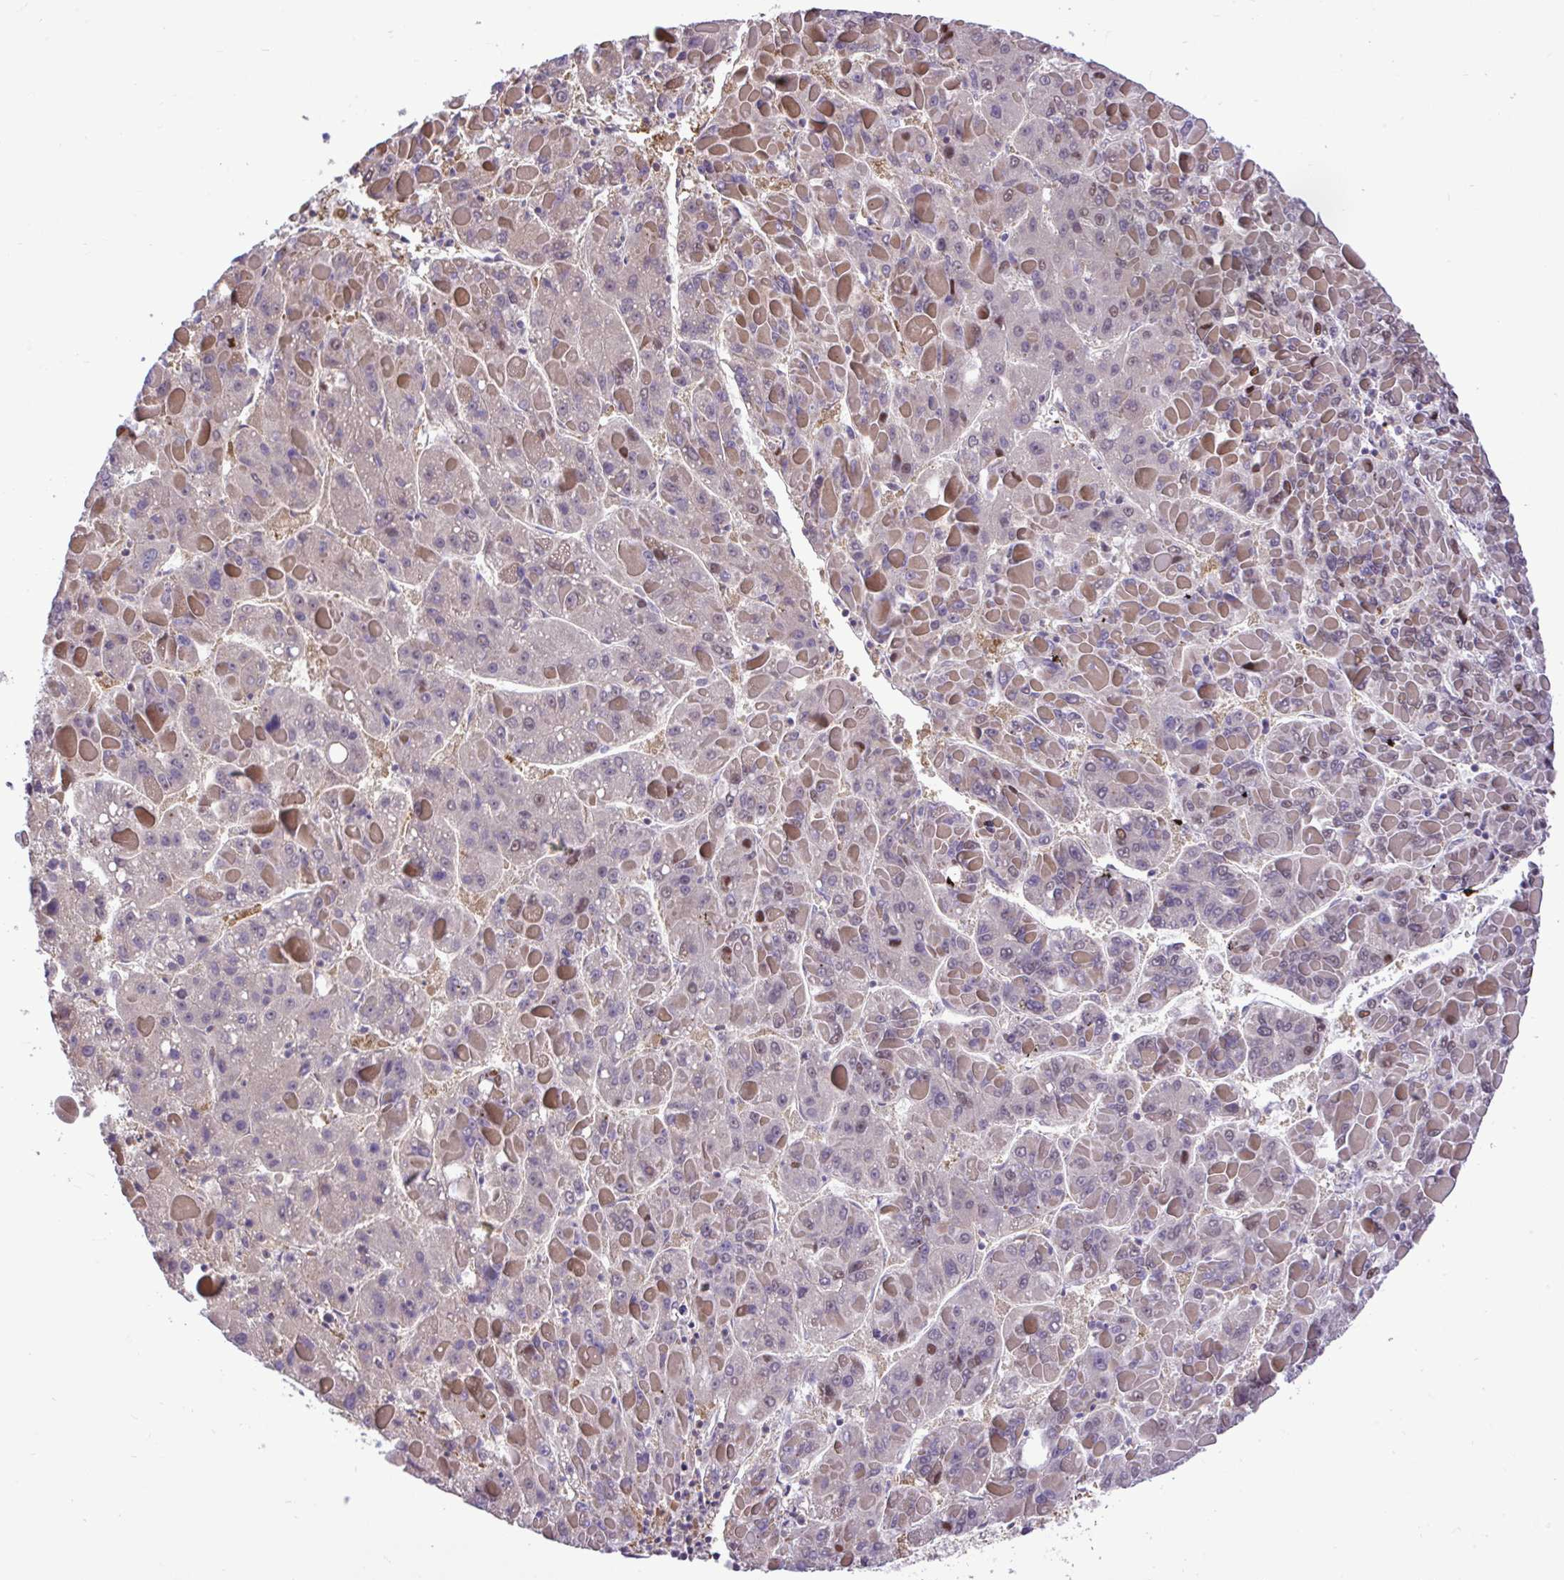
{"staining": {"intensity": "weak", "quantity": "<25%", "location": "nuclear"}, "tissue": "liver cancer", "cell_type": "Tumor cells", "image_type": "cancer", "snomed": [{"axis": "morphology", "description": "Carcinoma, Hepatocellular, NOS"}, {"axis": "topography", "description": "Liver"}], "caption": "A high-resolution micrograph shows IHC staining of liver hepatocellular carcinoma, which displays no significant staining in tumor cells.", "gene": "GLIS3", "patient": {"sex": "female", "age": 82}}